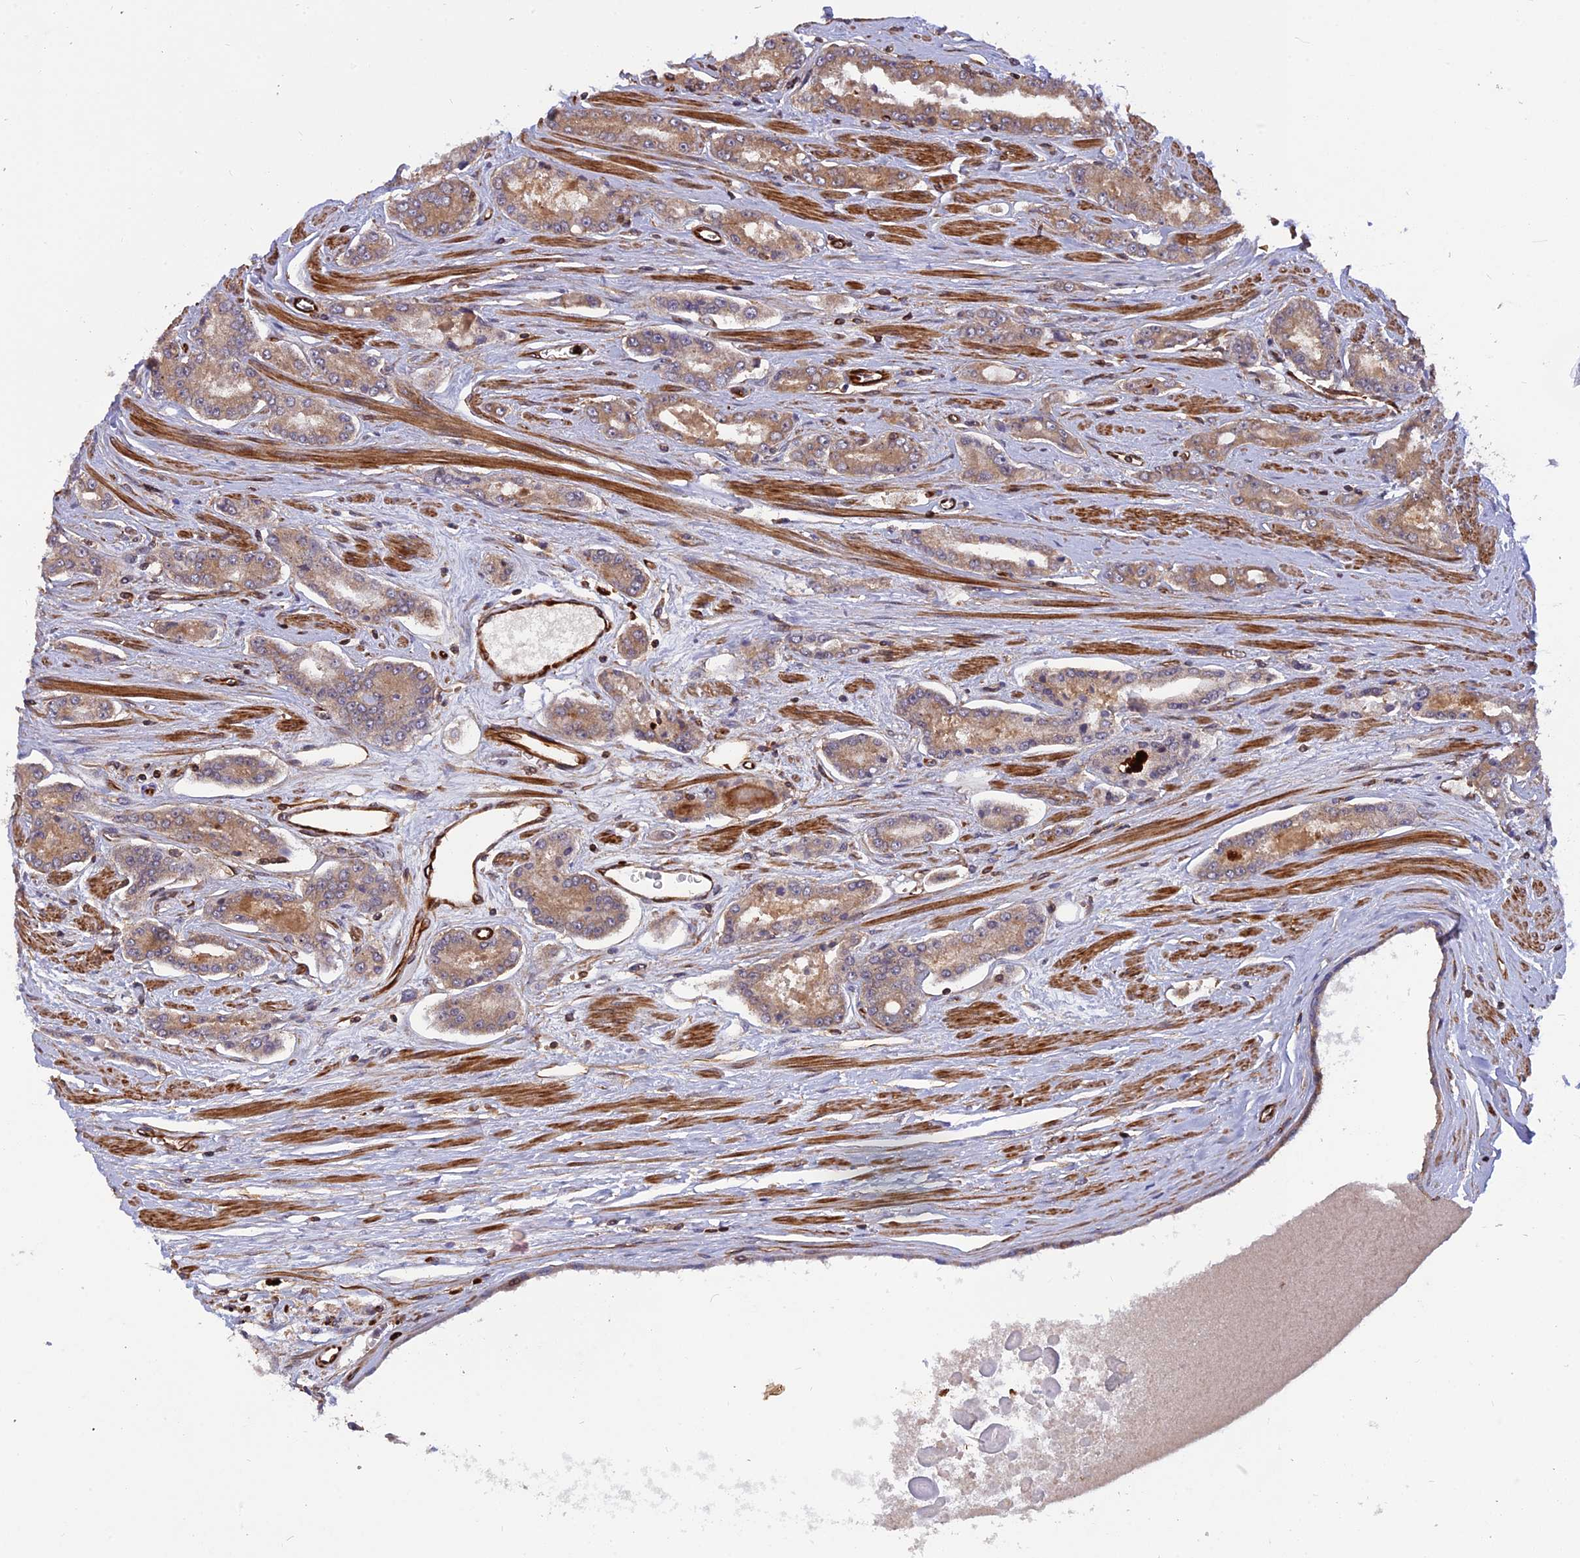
{"staining": {"intensity": "moderate", "quantity": "25%-75%", "location": "cytoplasmic/membranous"}, "tissue": "prostate cancer", "cell_type": "Tumor cells", "image_type": "cancer", "snomed": [{"axis": "morphology", "description": "Adenocarcinoma, High grade"}, {"axis": "topography", "description": "Prostate"}], "caption": "Human prostate cancer (high-grade adenocarcinoma) stained for a protein (brown) demonstrates moderate cytoplasmic/membranous positive staining in about 25%-75% of tumor cells.", "gene": "PHLDB3", "patient": {"sex": "male", "age": 74}}